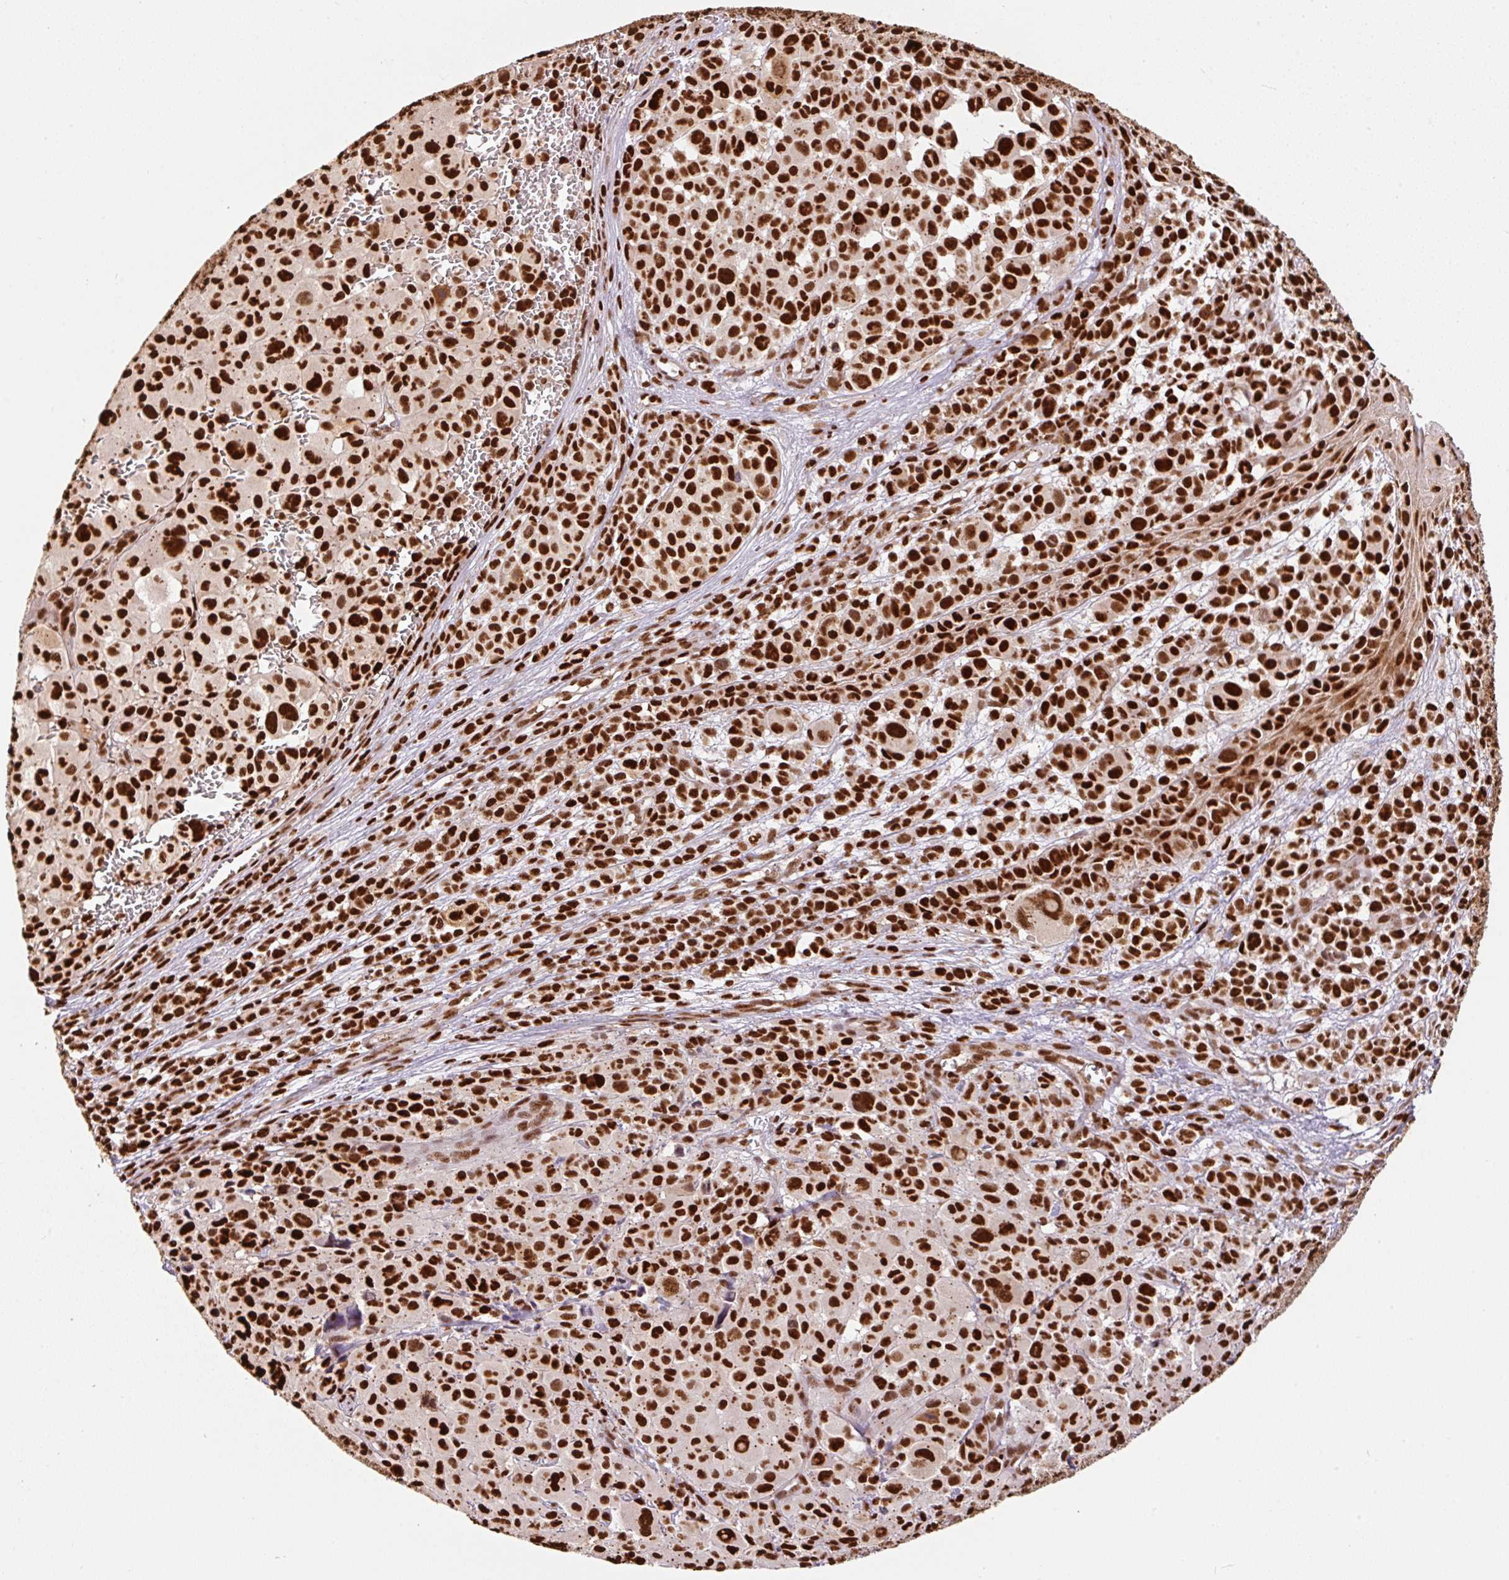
{"staining": {"intensity": "strong", "quantity": ">75%", "location": "nuclear"}, "tissue": "melanoma", "cell_type": "Tumor cells", "image_type": "cancer", "snomed": [{"axis": "morphology", "description": "Malignant melanoma, NOS"}, {"axis": "topography", "description": "Skin"}], "caption": "DAB (3,3'-diaminobenzidine) immunohistochemical staining of malignant melanoma reveals strong nuclear protein positivity in about >75% of tumor cells.", "gene": "GPR139", "patient": {"sex": "female", "age": 74}}